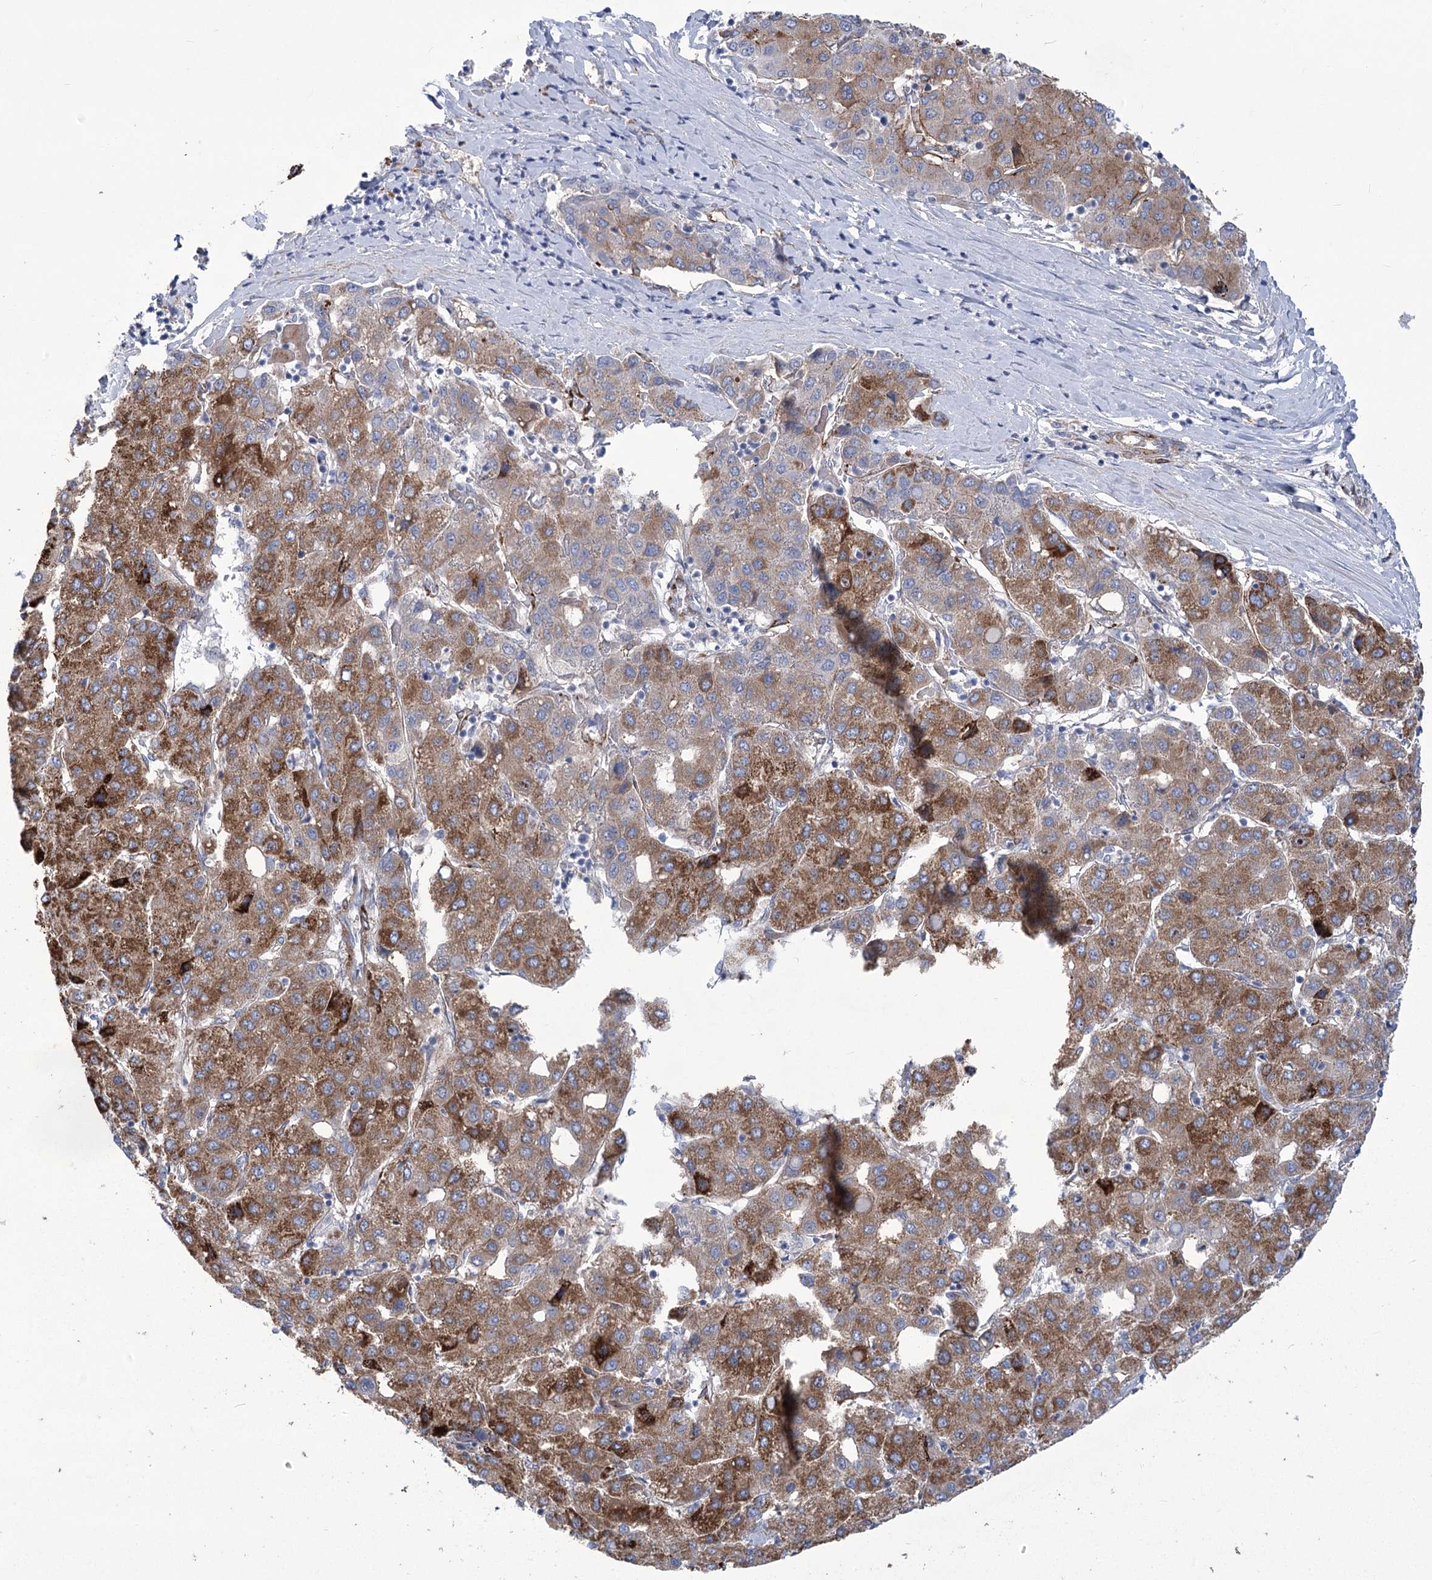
{"staining": {"intensity": "moderate", "quantity": ">75%", "location": "cytoplasmic/membranous"}, "tissue": "liver cancer", "cell_type": "Tumor cells", "image_type": "cancer", "snomed": [{"axis": "morphology", "description": "Carcinoma, Hepatocellular, NOS"}, {"axis": "topography", "description": "Liver"}], "caption": "Immunohistochemical staining of liver hepatocellular carcinoma demonstrates medium levels of moderate cytoplasmic/membranous expression in about >75% of tumor cells.", "gene": "ANGPTL3", "patient": {"sex": "male", "age": 65}}